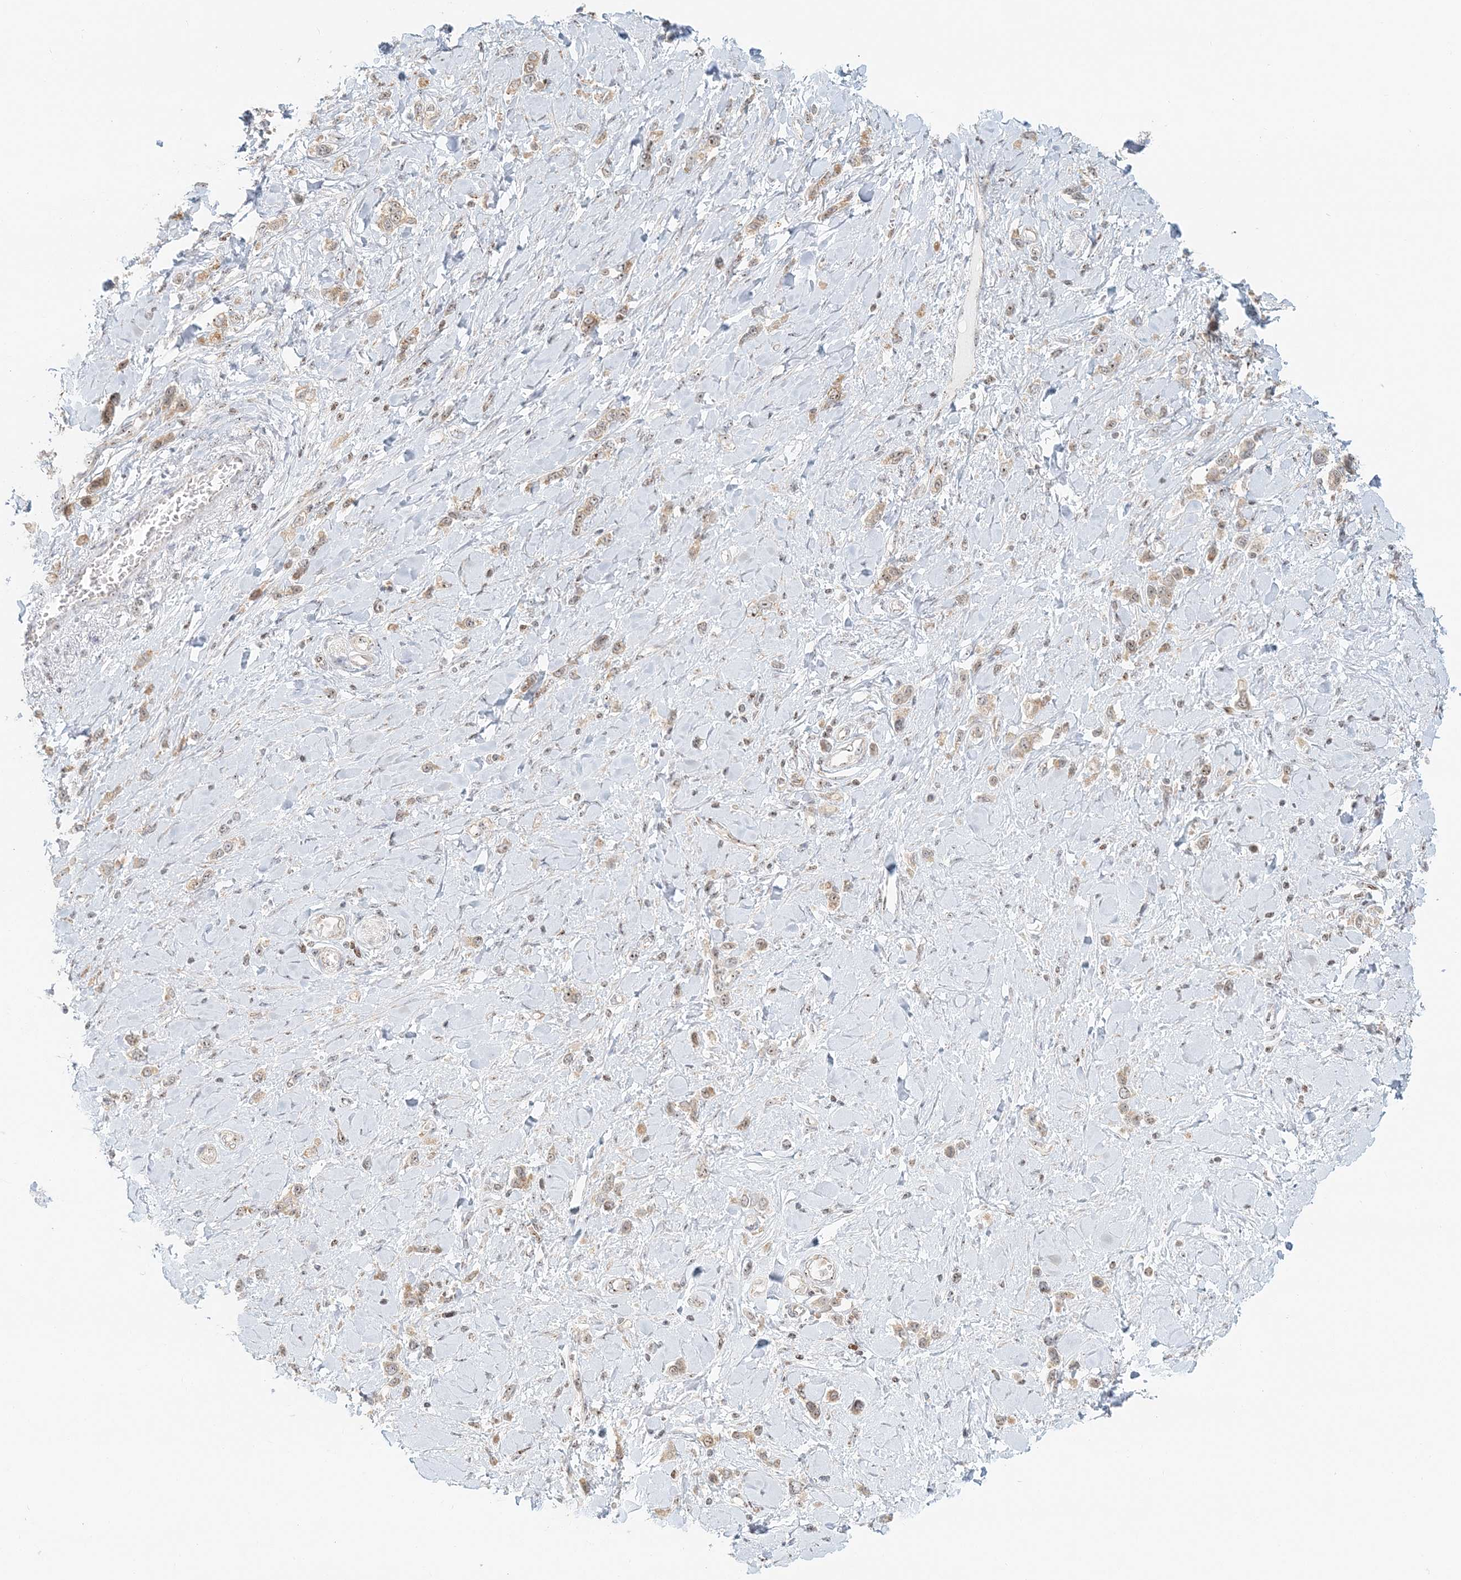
{"staining": {"intensity": "weak", "quantity": ">75%", "location": "cytoplasmic/membranous,nuclear"}, "tissue": "stomach cancer", "cell_type": "Tumor cells", "image_type": "cancer", "snomed": [{"axis": "morphology", "description": "Normal tissue, NOS"}, {"axis": "morphology", "description": "Adenocarcinoma, NOS"}, {"axis": "topography", "description": "Stomach, upper"}, {"axis": "topography", "description": "Stomach"}], "caption": "Brown immunohistochemical staining in stomach cancer reveals weak cytoplasmic/membranous and nuclear positivity in approximately >75% of tumor cells. (IHC, brightfield microscopy, high magnification).", "gene": "UBE2F", "patient": {"sex": "female", "age": 65}}